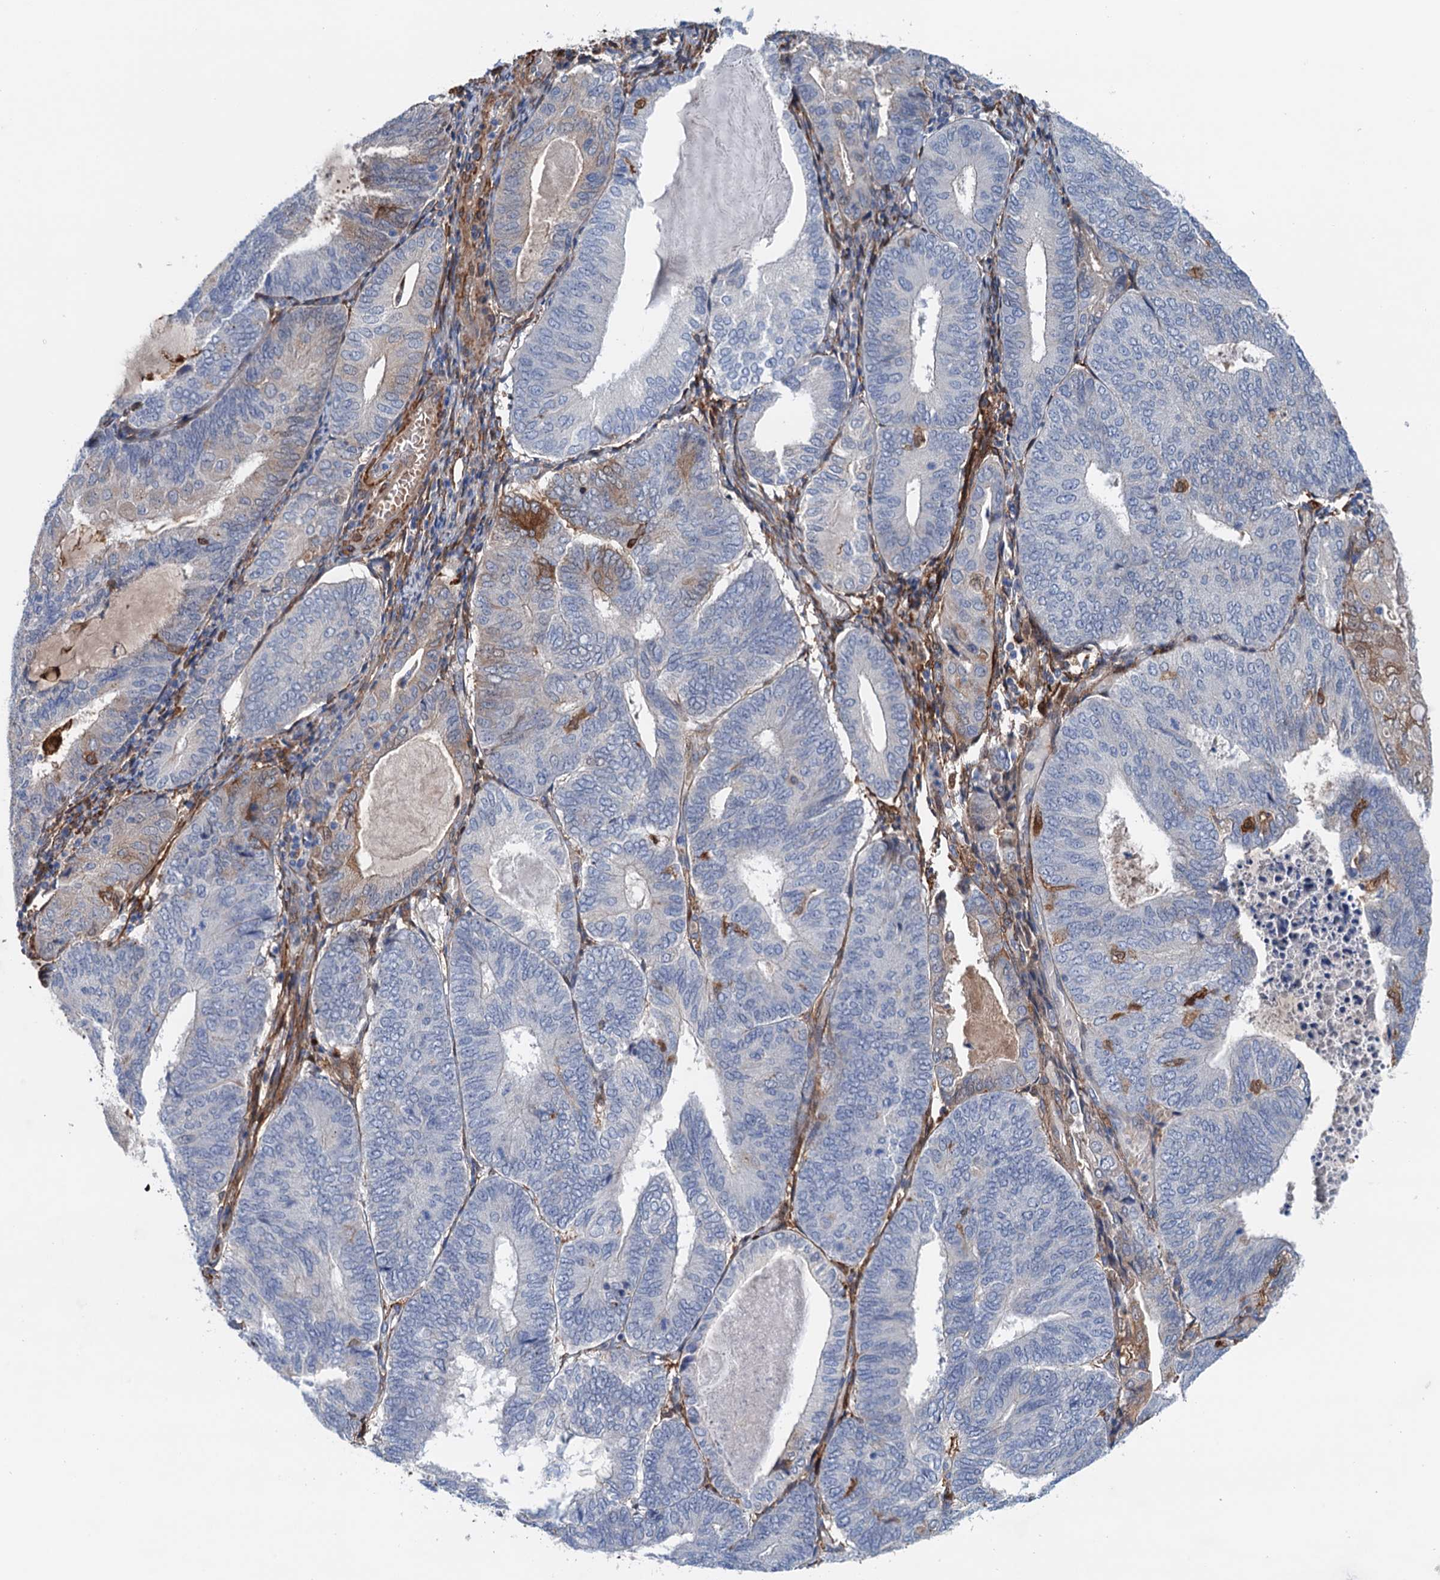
{"staining": {"intensity": "weak", "quantity": "<25%", "location": "cytoplasmic/membranous"}, "tissue": "endometrial cancer", "cell_type": "Tumor cells", "image_type": "cancer", "snomed": [{"axis": "morphology", "description": "Adenocarcinoma, NOS"}, {"axis": "topography", "description": "Endometrium"}], "caption": "Human endometrial cancer (adenocarcinoma) stained for a protein using immunohistochemistry (IHC) shows no positivity in tumor cells.", "gene": "CSTPP1", "patient": {"sex": "female", "age": 81}}